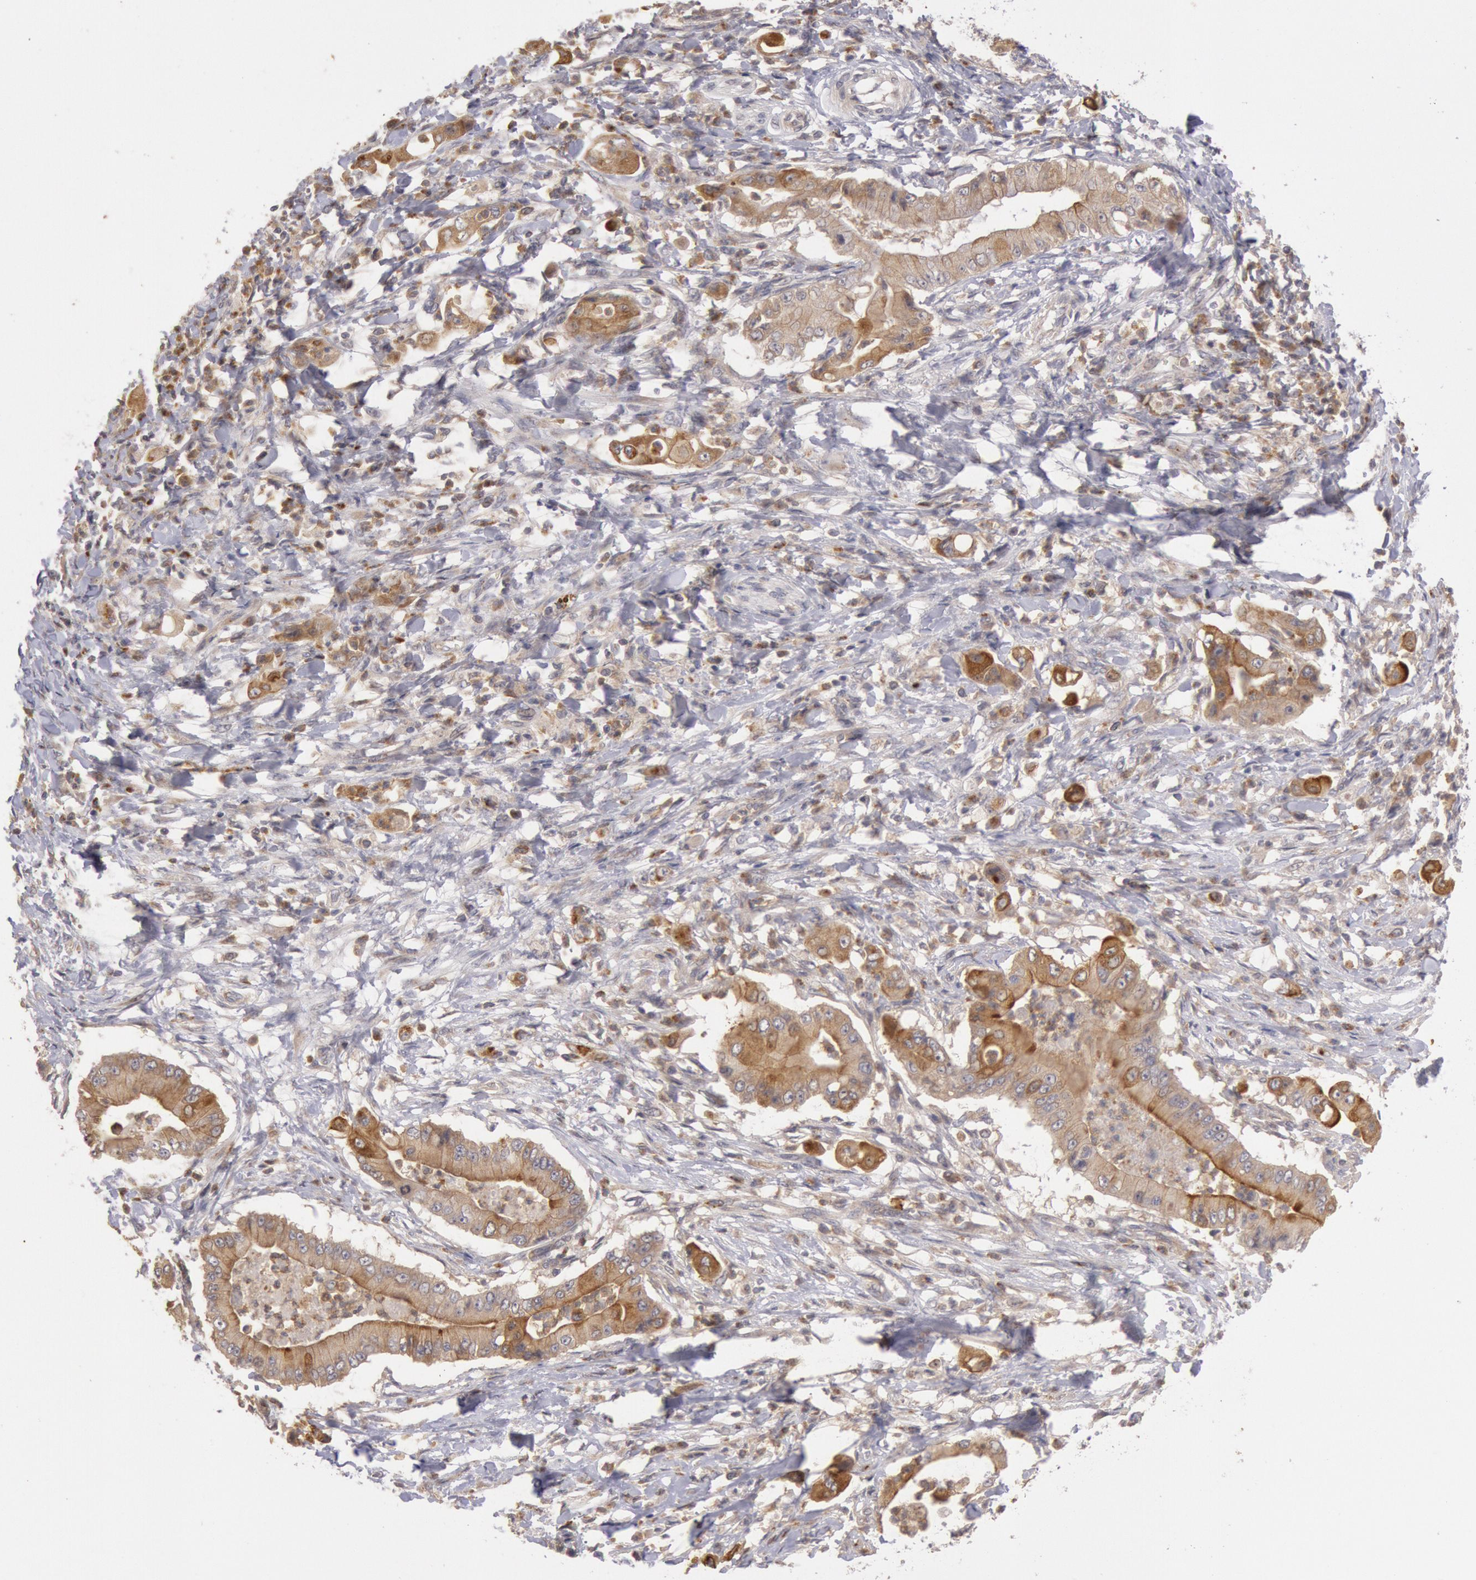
{"staining": {"intensity": "moderate", "quantity": ">75%", "location": "cytoplasmic/membranous"}, "tissue": "pancreatic cancer", "cell_type": "Tumor cells", "image_type": "cancer", "snomed": [{"axis": "morphology", "description": "Adenocarcinoma, NOS"}, {"axis": "topography", "description": "Pancreas"}], "caption": "The micrograph exhibits staining of pancreatic adenocarcinoma, revealing moderate cytoplasmic/membranous protein staining (brown color) within tumor cells.", "gene": "PLA2G6", "patient": {"sex": "male", "age": 62}}